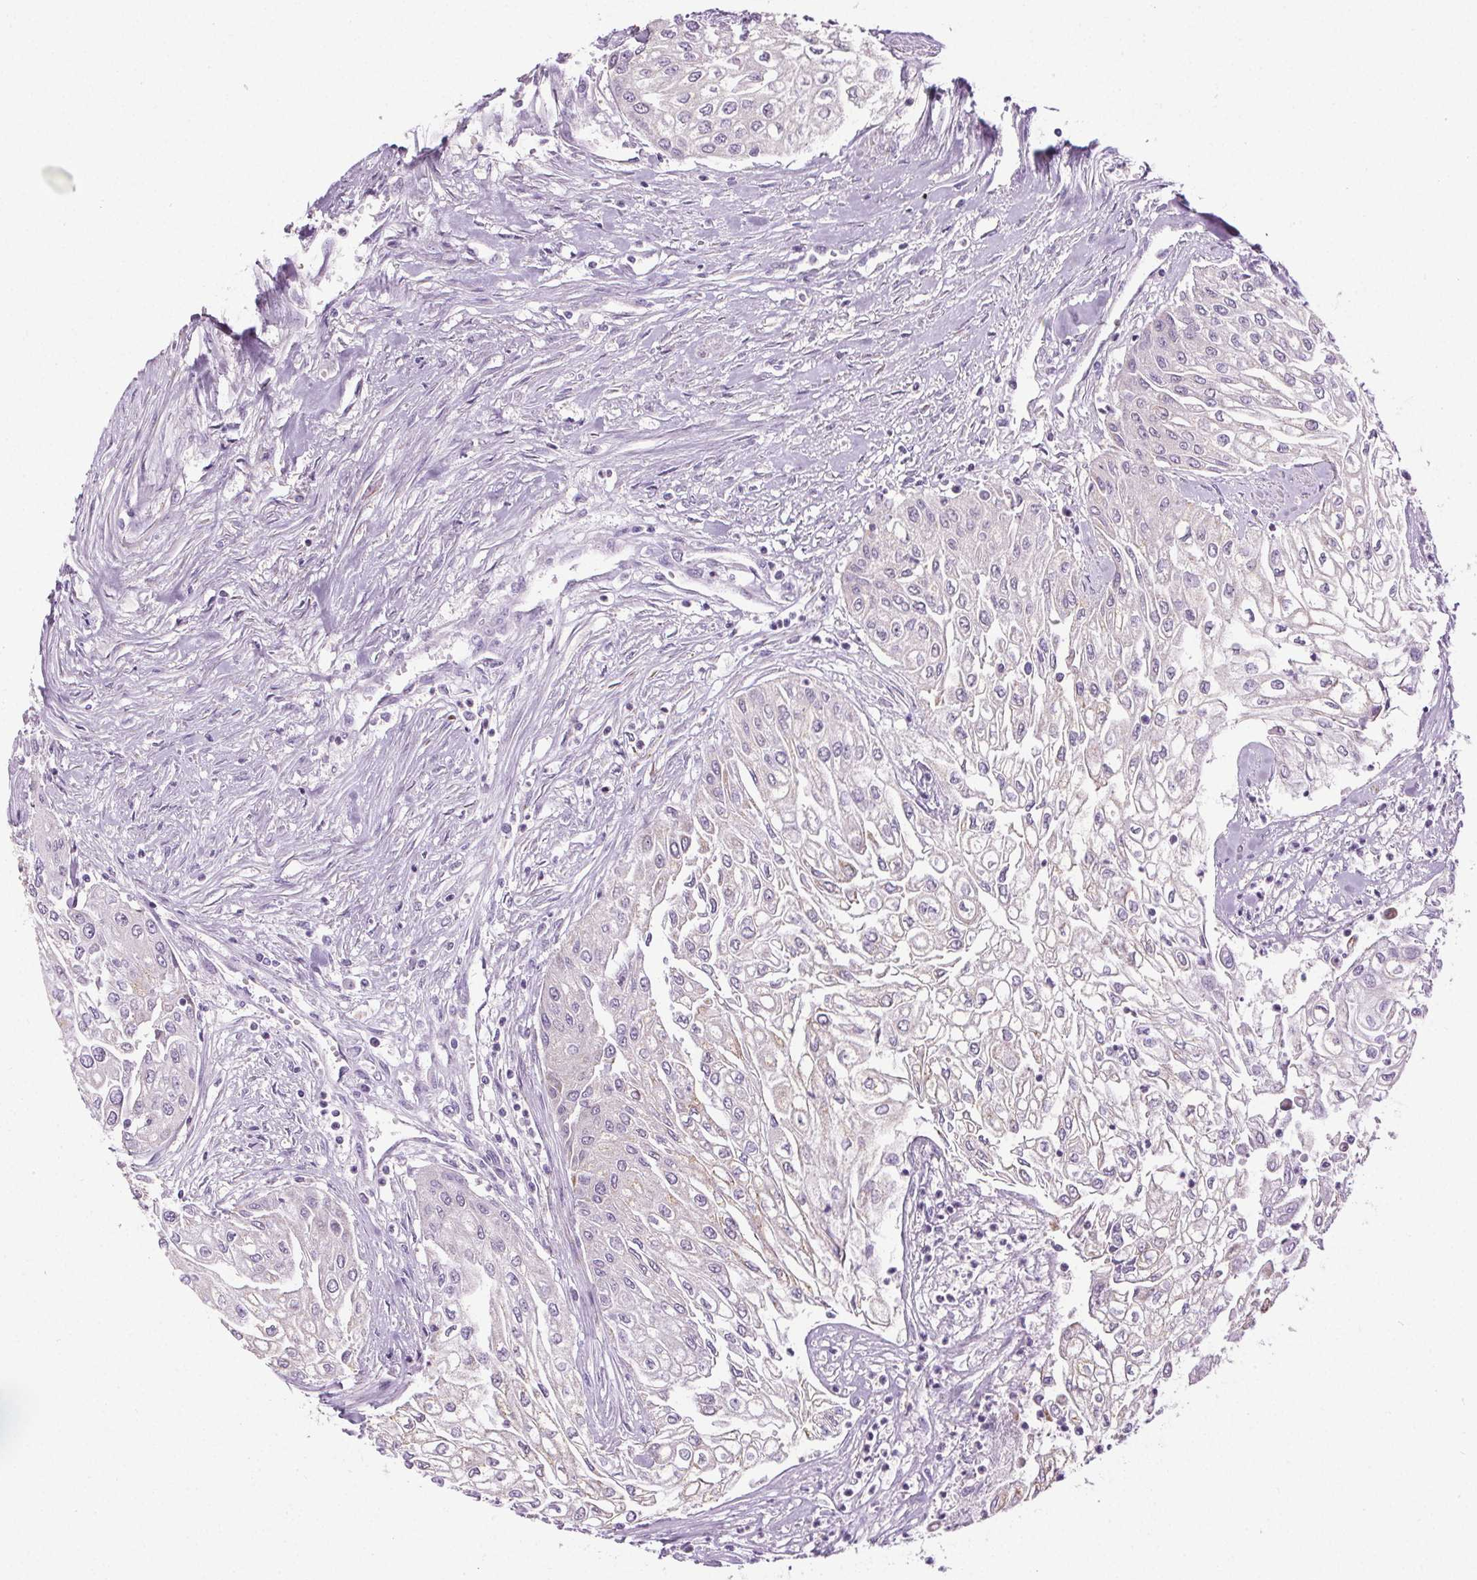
{"staining": {"intensity": "negative", "quantity": "none", "location": "none"}, "tissue": "urothelial cancer", "cell_type": "Tumor cells", "image_type": "cancer", "snomed": [{"axis": "morphology", "description": "Urothelial carcinoma, High grade"}, {"axis": "topography", "description": "Urinary bladder"}], "caption": "Tumor cells are negative for protein expression in human high-grade urothelial carcinoma.", "gene": "GPIHBP1", "patient": {"sex": "male", "age": 62}}